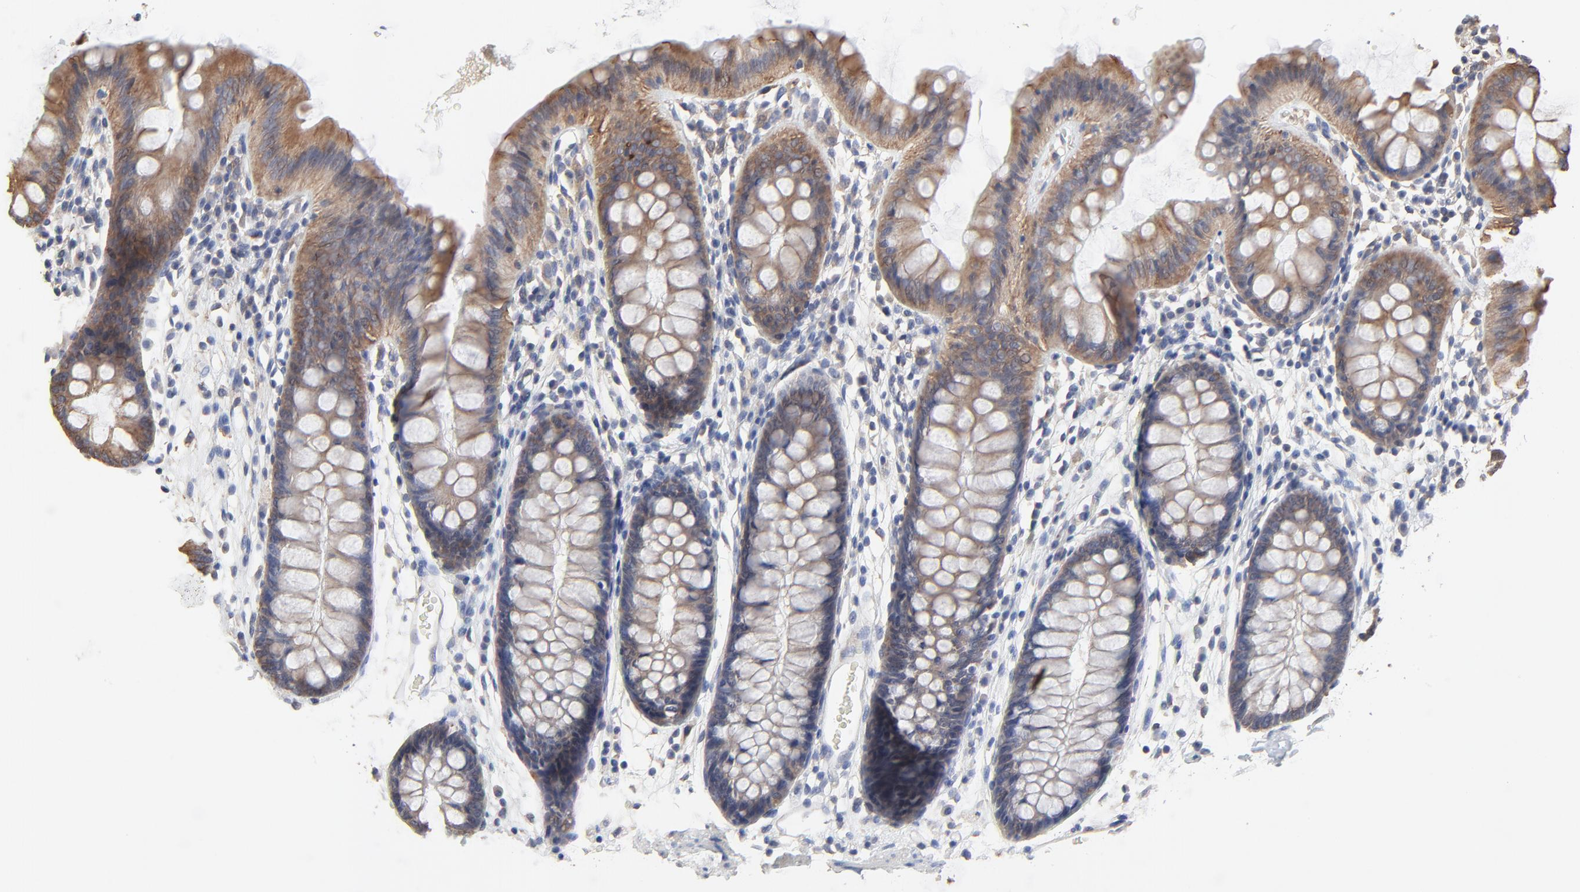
{"staining": {"intensity": "weak", "quantity": ">75%", "location": "cytoplasmic/membranous"}, "tissue": "colon", "cell_type": "Endothelial cells", "image_type": "normal", "snomed": [{"axis": "morphology", "description": "Normal tissue, NOS"}, {"axis": "topography", "description": "Smooth muscle"}, {"axis": "topography", "description": "Colon"}], "caption": "Human colon stained for a protein (brown) displays weak cytoplasmic/membranous positive staining in approximately >75% of endothelial cells.", "gene": "NXF3", "patient": {"sex": "male", "age": 67}}